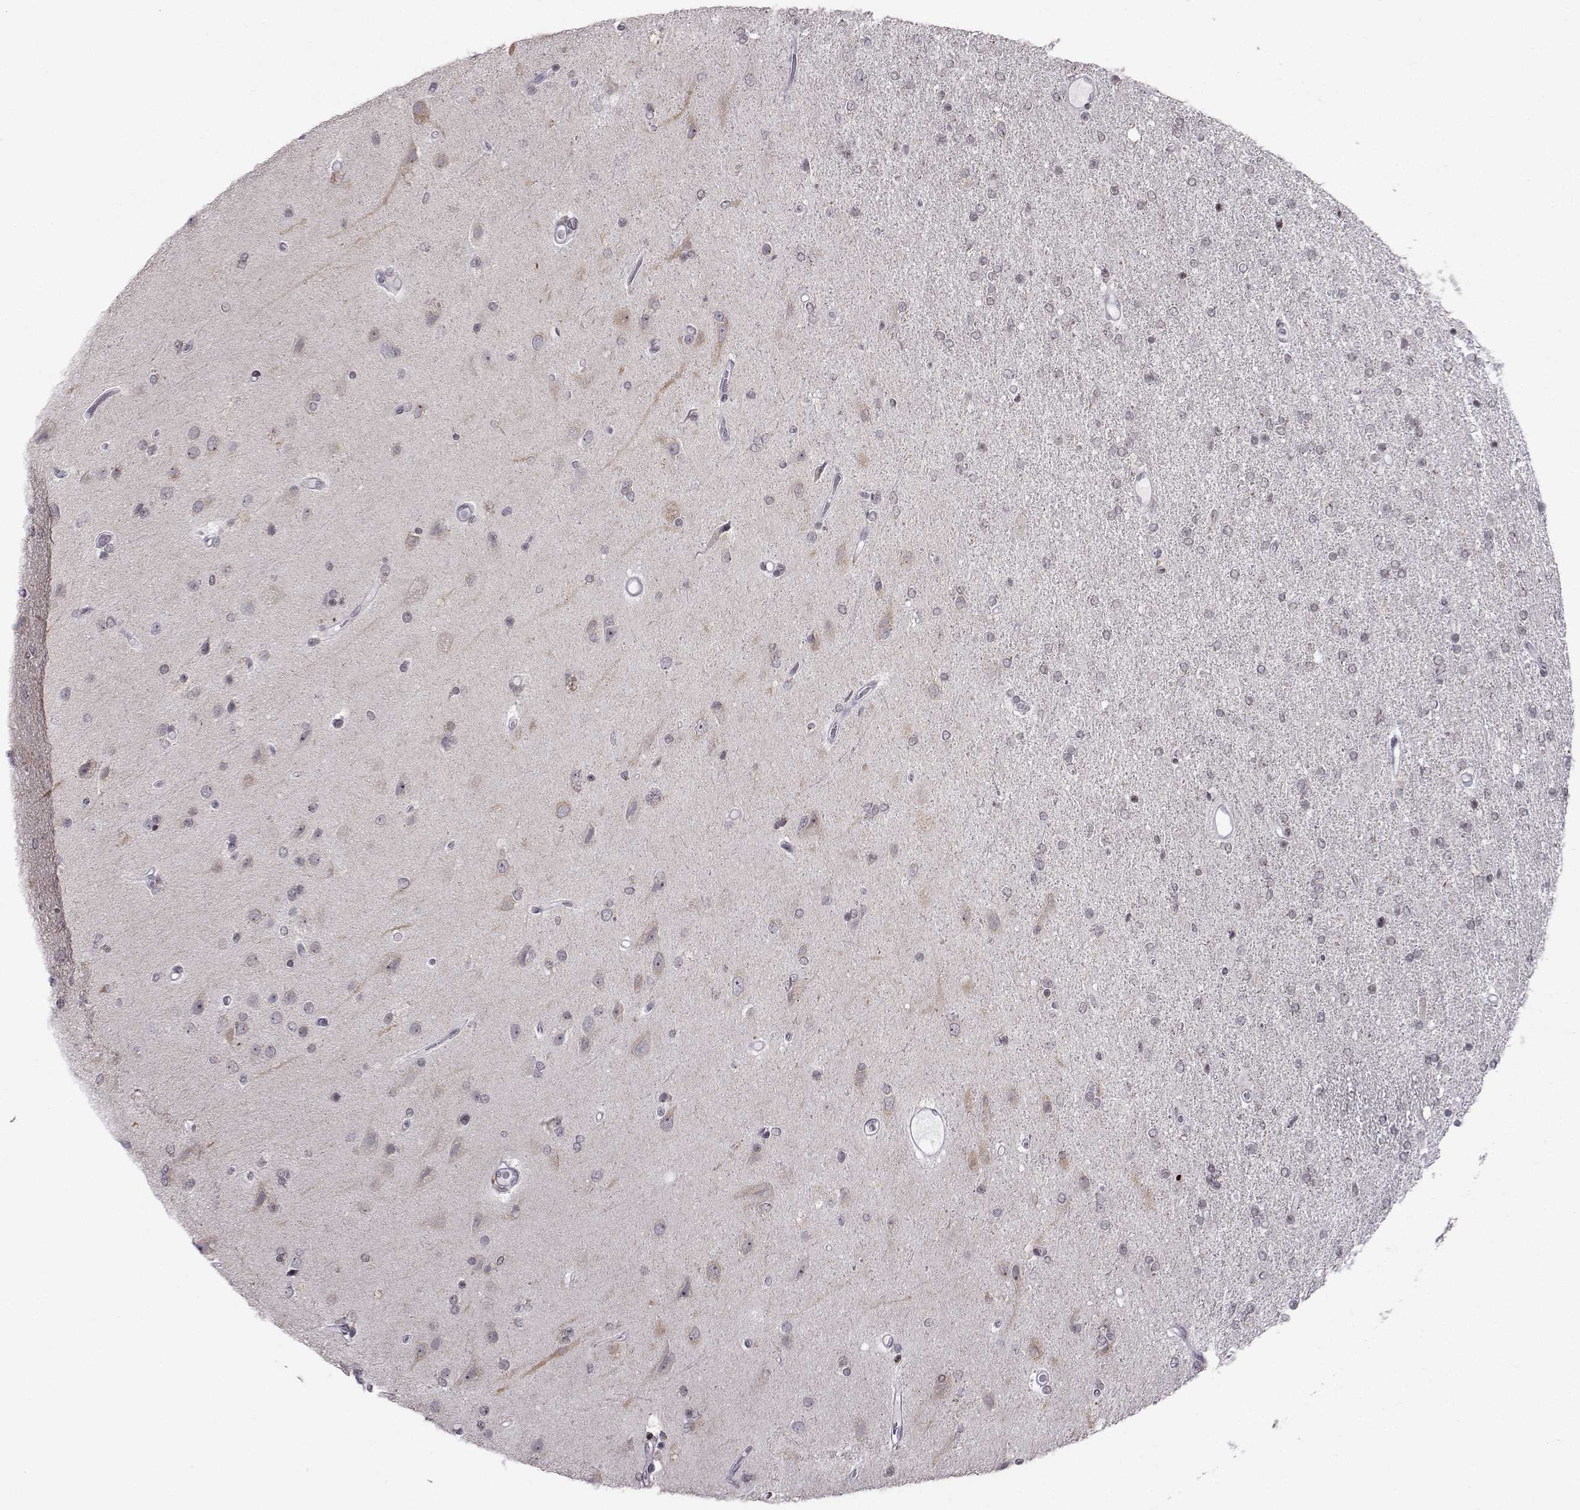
{"staining": {"intensity": "negative", "quantity": "none", "location": "none"}, "tissue": "glioma", "cell_type": "Tumor cells", "image_type": "cancer", "snomed": [{"axis": "morphology", "description": "Glioma, malignant, High grade"}, {"axis": "topography", "description": "Cerebral cortex"}], "caption": "Malignant glioma (high-grade) stained for a protein using immunohistochemistry shows no positivity tumor cells.", "gene": "MARCHF4", "patient": {"sex": "male", "age": 70}}